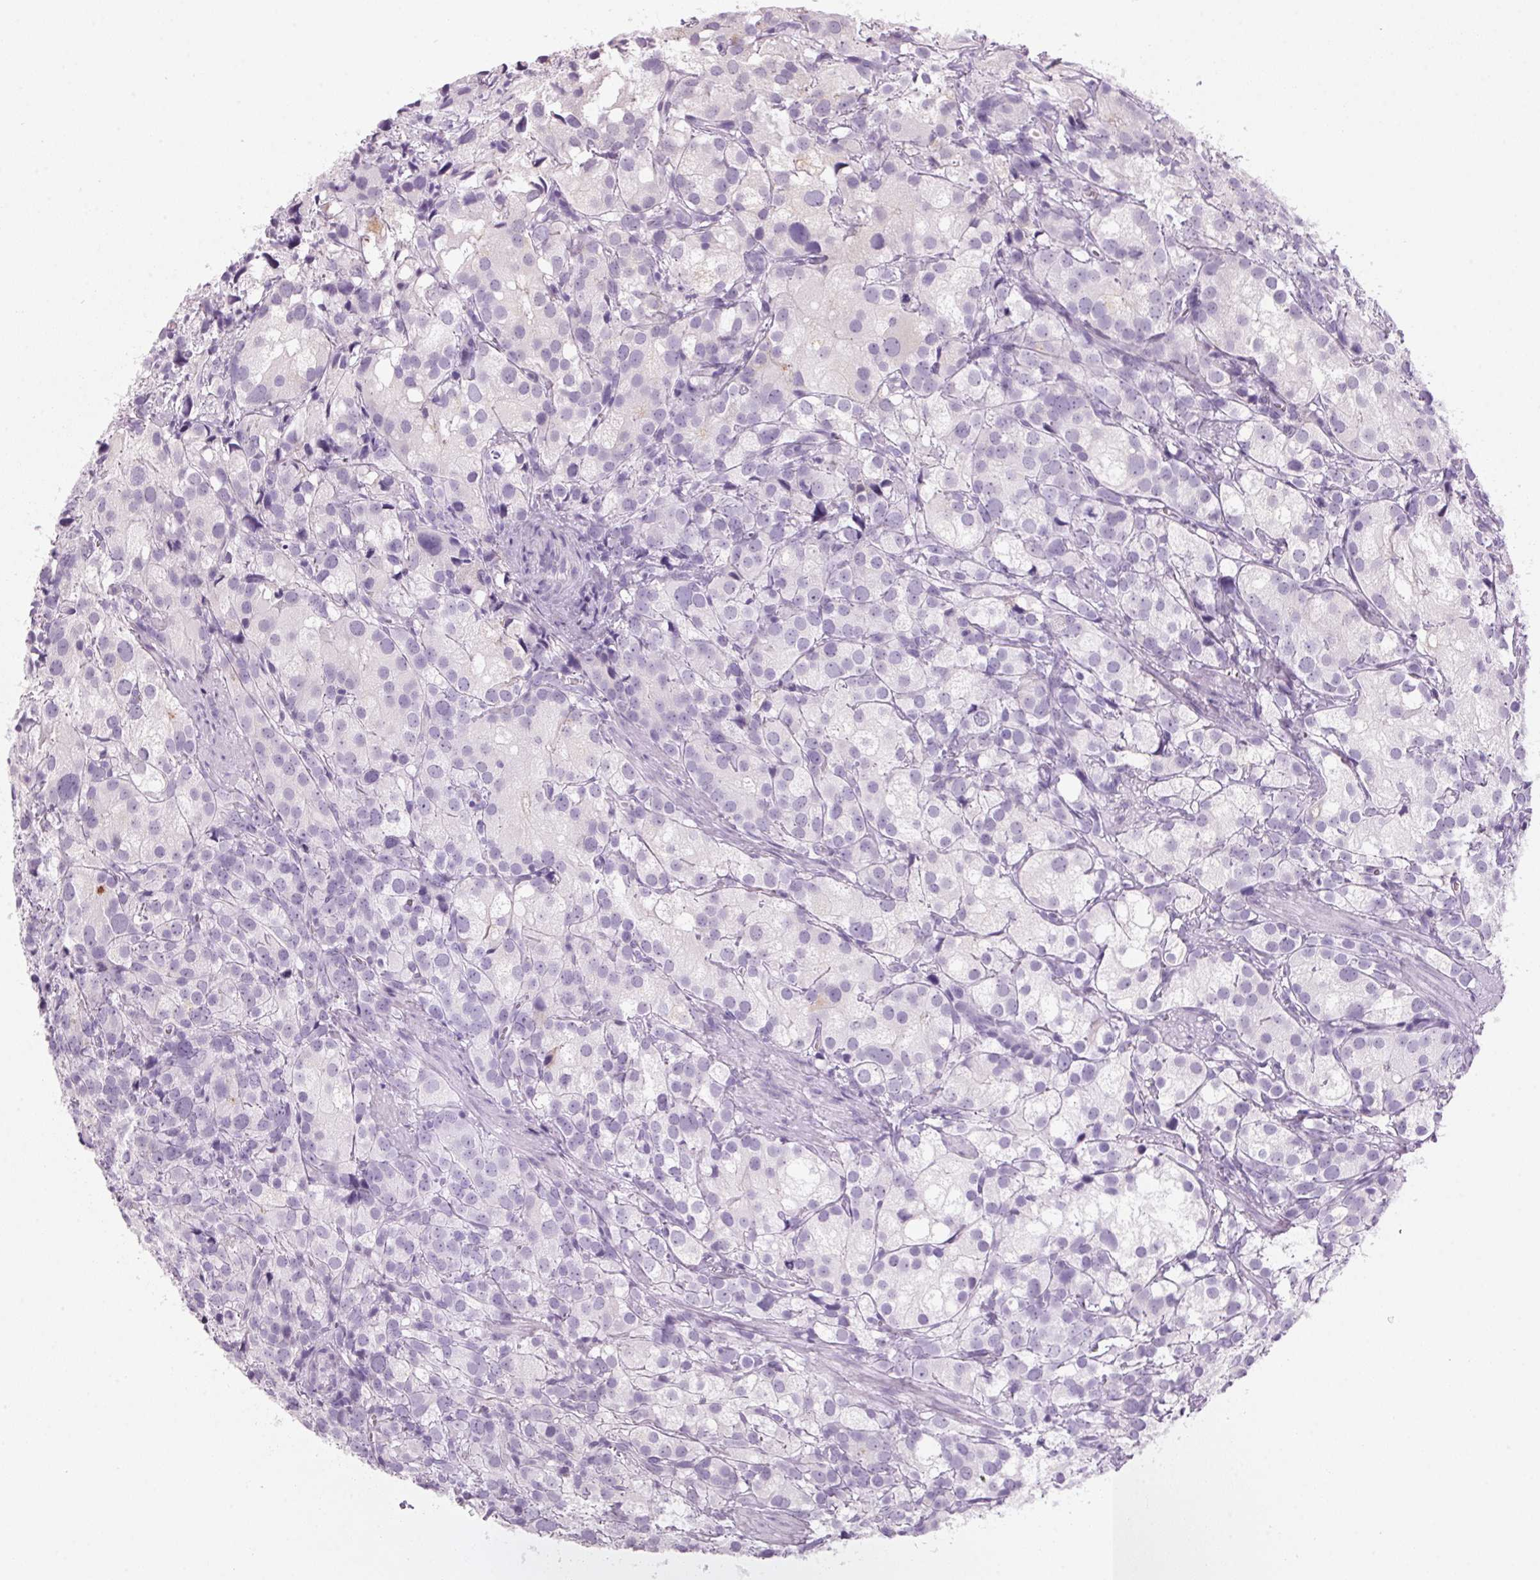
{"staining": {"intensity": "negative", "quantity": "none", "location": "none"}, "tissue": "prostate cancer", "cell_type": "Tumor cells", "image_type": "cancer", "snomed": [{"axis": "morphology", "description": "Adenocarcinoma, High grade"}, {"axis": "topography", "description": "Prostate"}], "caption": "This is an immunohistochemistry image of high-grade adenocarcinoma (prostate). There is no positivity in tumor cells.", "gene": "ADAM20", "patient": {"sex": "male", "age": 86}}